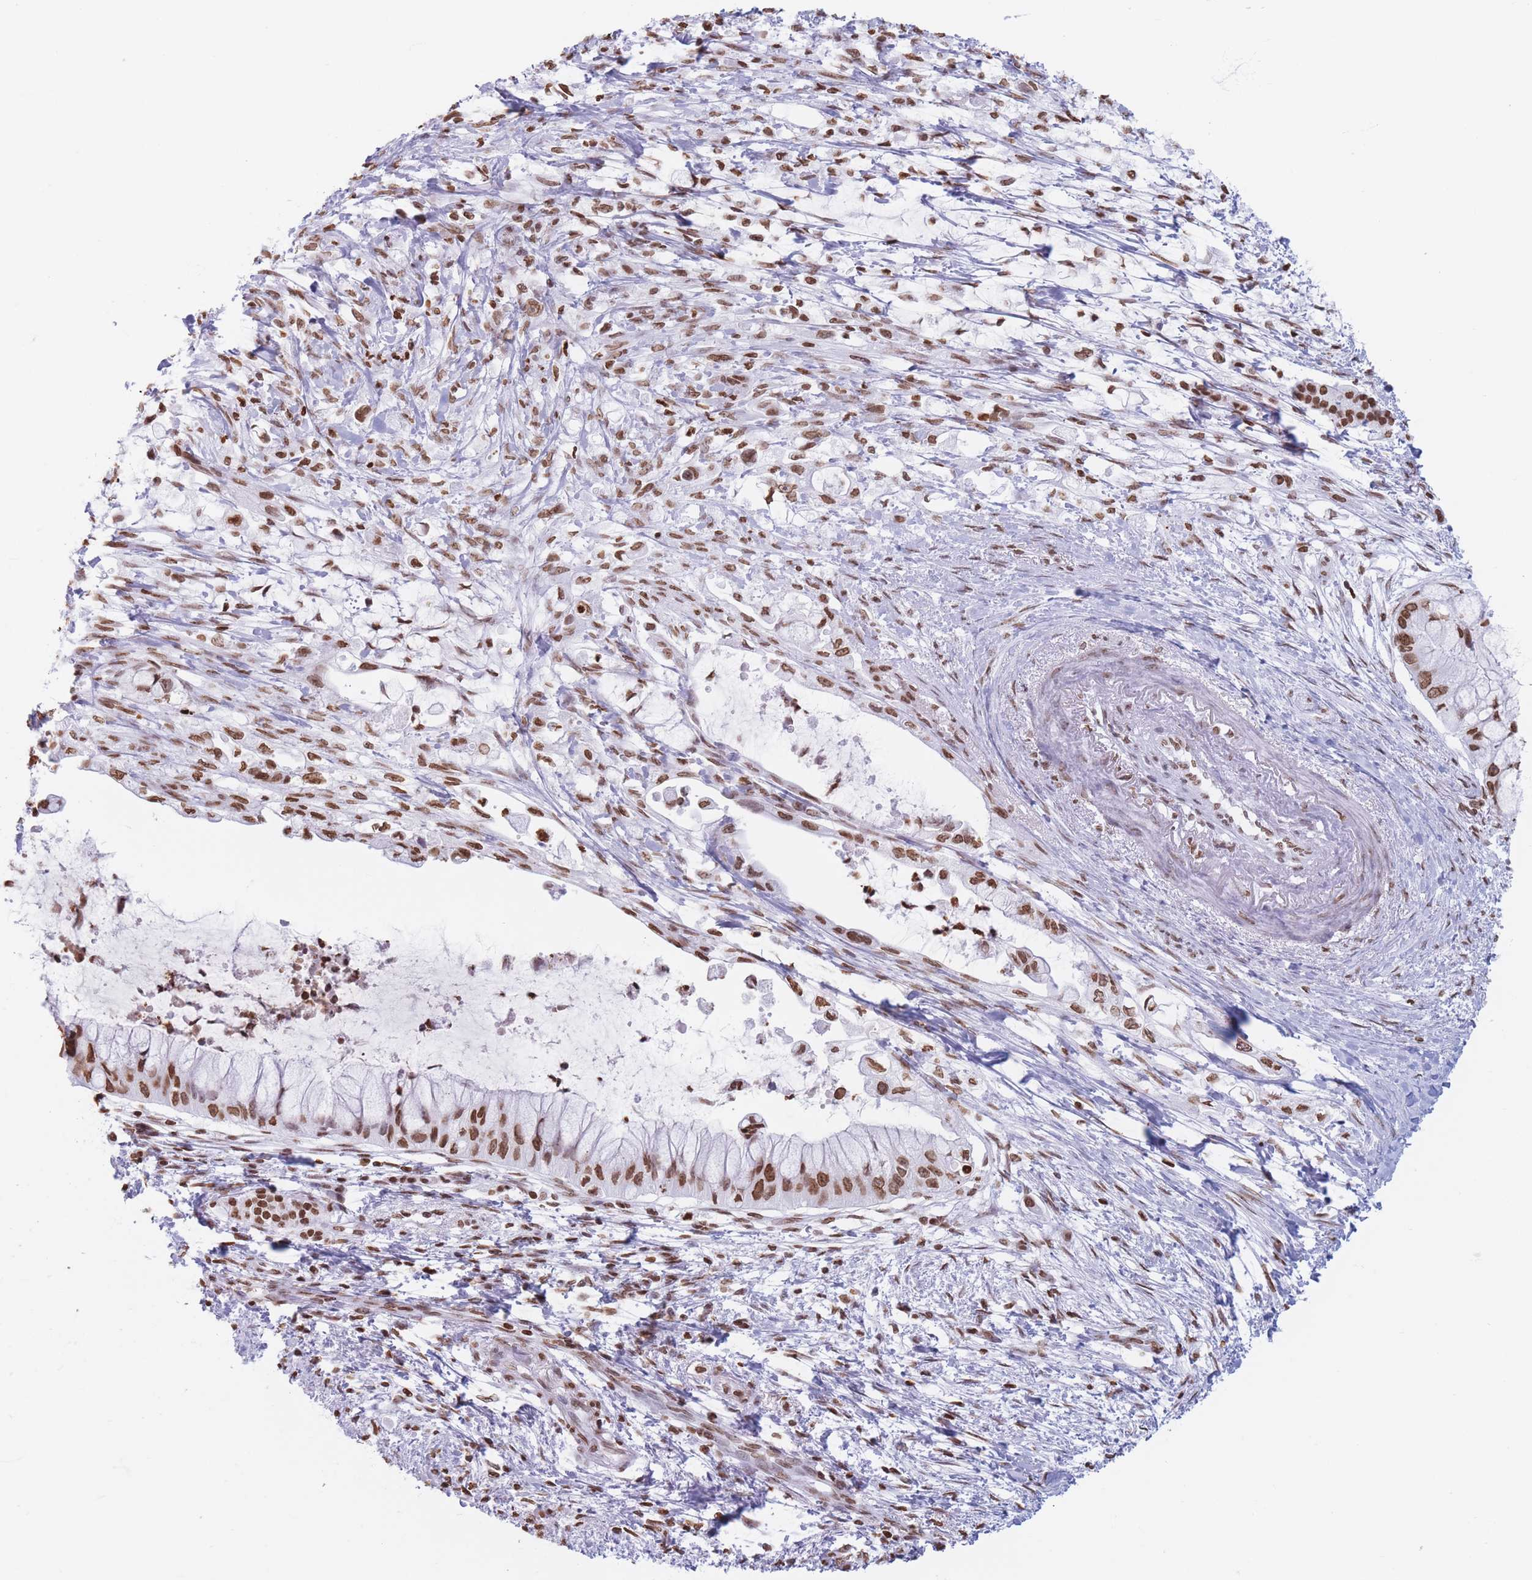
{"staining": {"intensity": "moderate", "quantity": ">75%", "location": "nuclear"}, "tissue": "pancreatic cancer", "cell_type": "Tumor cells", "image_type": "cancer", "snomed": [{"axis": "morphology", "description": "Adenocarcinoma, NOS"}, {"axis": "topography", "description": "Pancreas"}], "caption": "A high-resolution histopathology image shows immunohistochemistry staining of adenocarcinoma (pancreatic), which demonstrates moderate nuclear expression in approximately >75% of tumor cells.", "gene": "RYK", "patient": {"sex": "male", "age": 48}}